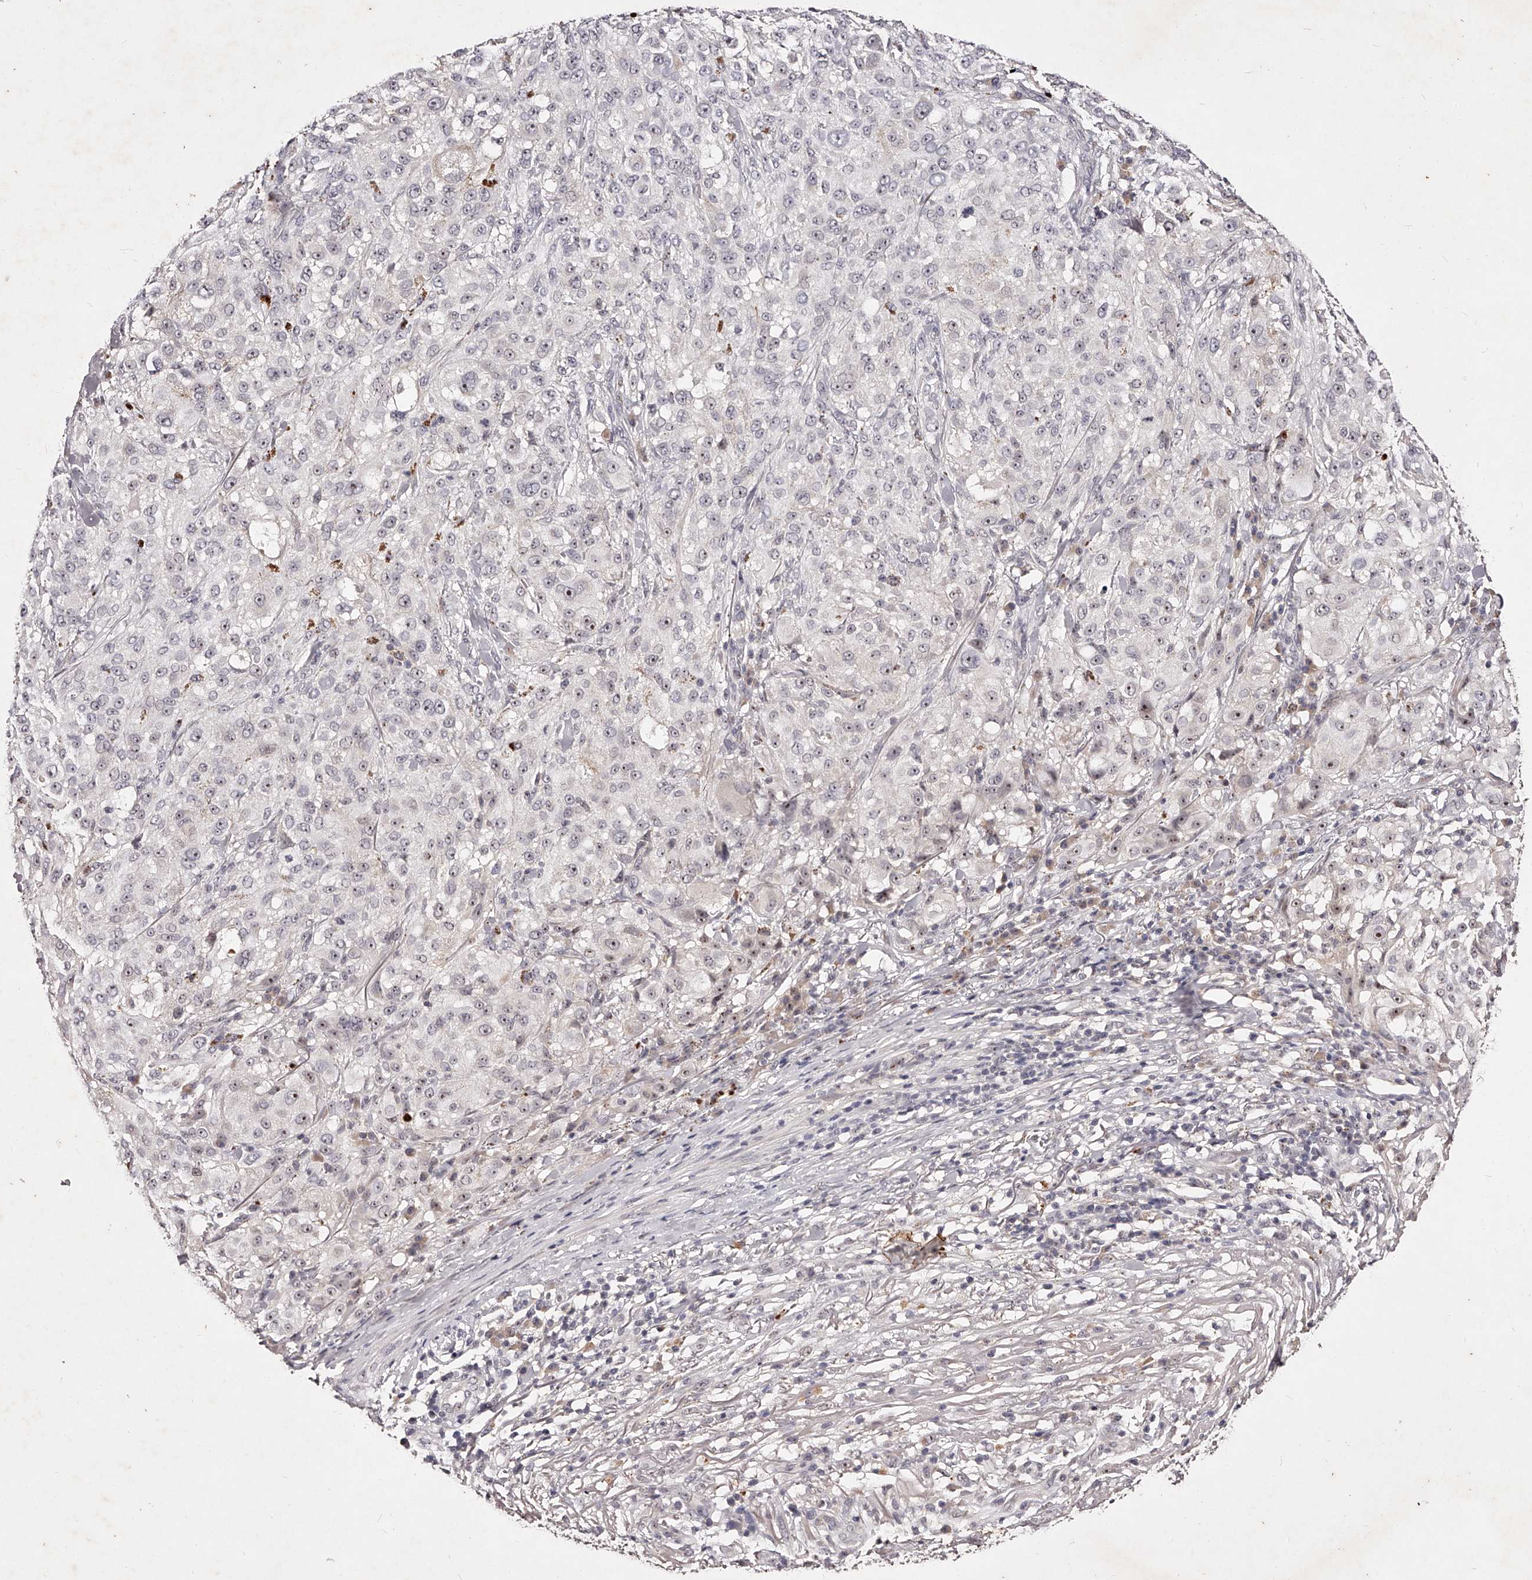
{"staining": {"intensity": "negative", "quantity": "none", "location": "none"}, "tissue": "melanoma", "cell_type": "Tumor cells", "image_type": "cancer", "snomed": [{"axis": "morphology", "description": "Necrosis, NOS"}, {"axis": "morphology", "description": "Malignant melanoma, NOS"}, {"axis": "topography", "description": "Skin"}], "caption": "A histopathology image of human melanoma is negative for staining in tumor cells.", "gene": "PHACTR1", "patient": {"sex": "female", "age": 87}}